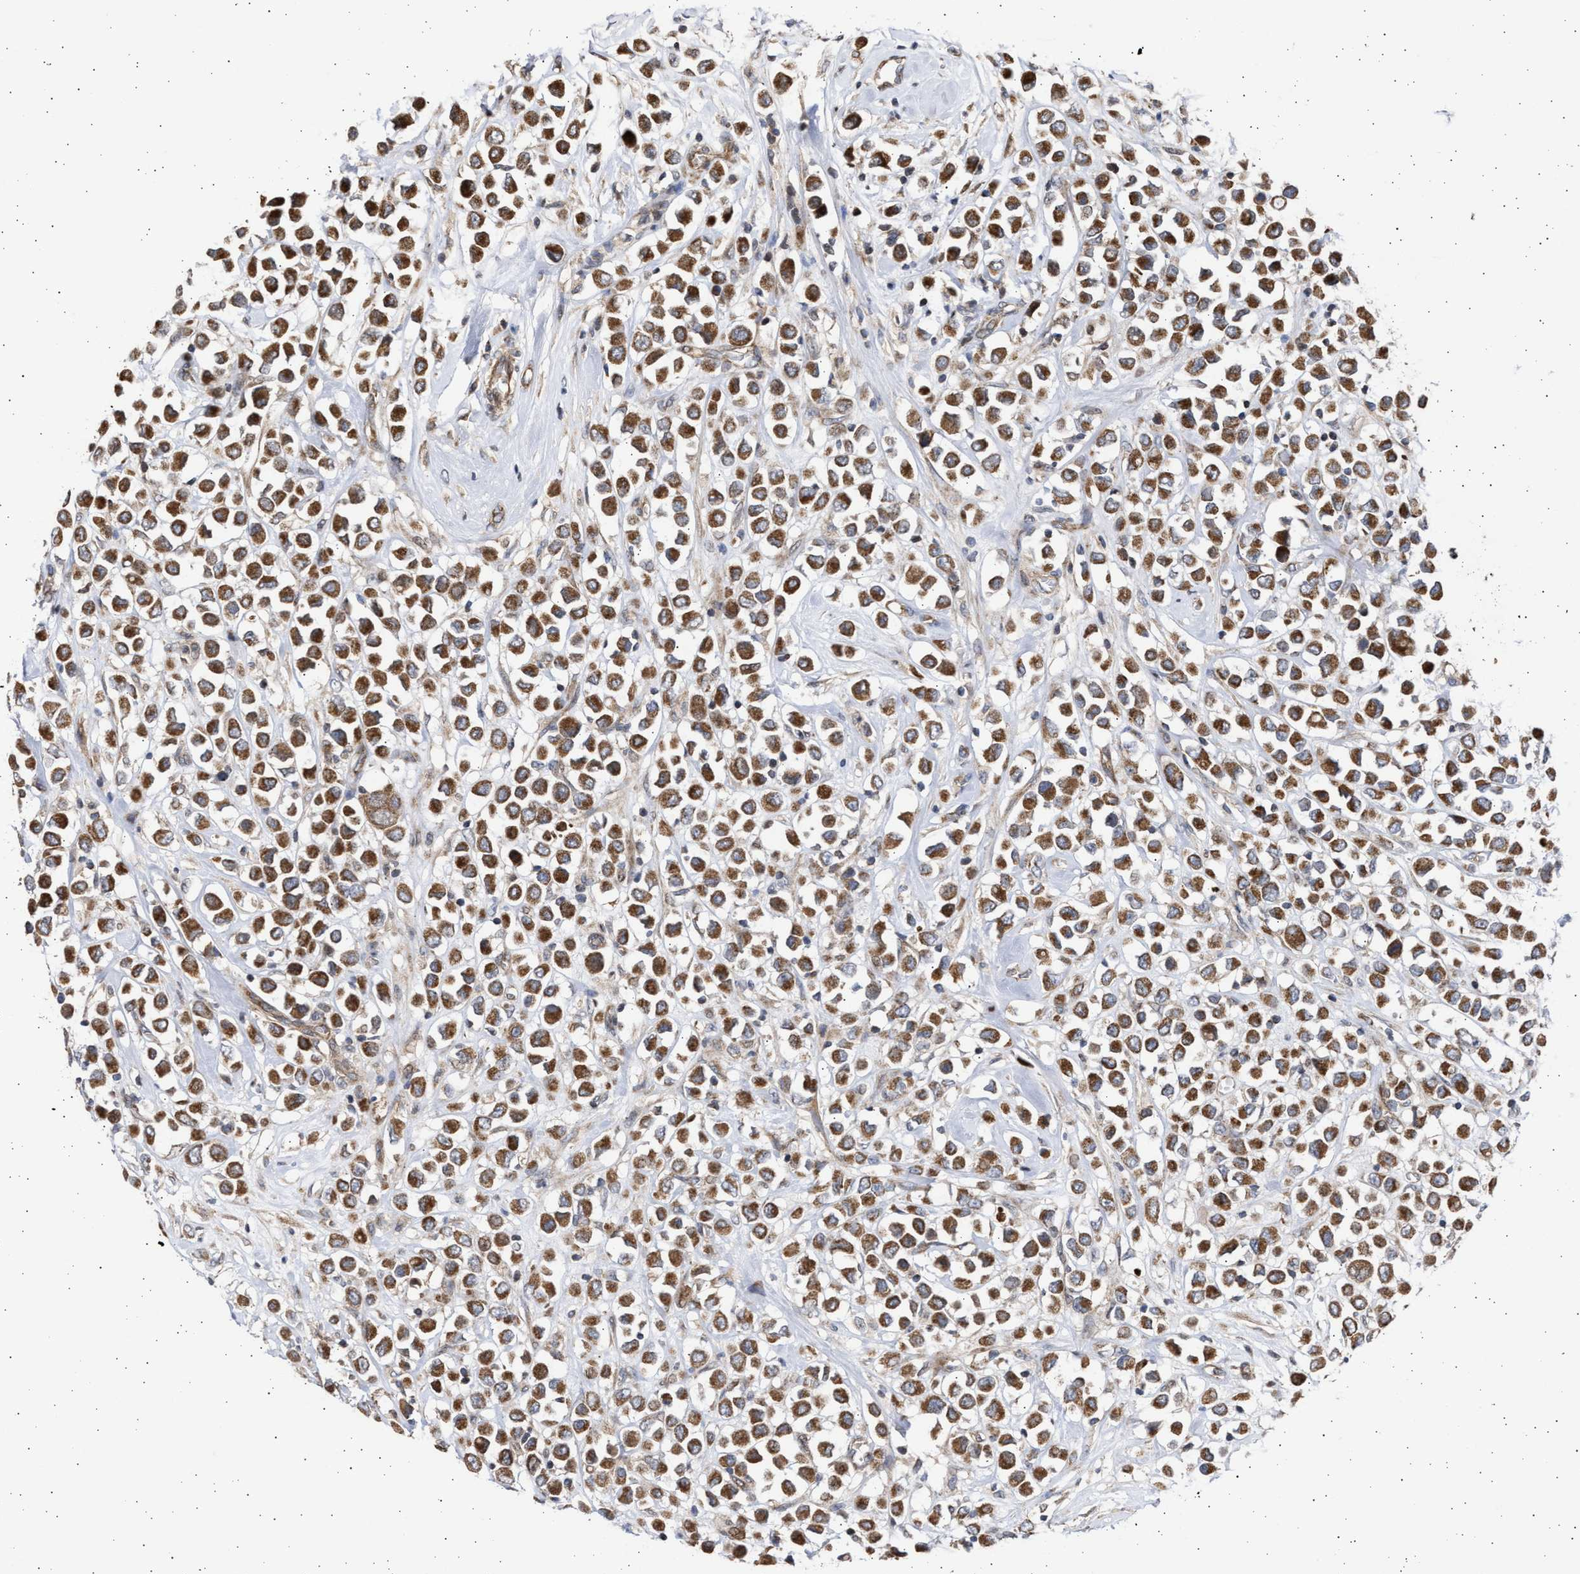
{"staining": {"intensity": "strong", "quantity": ">75%", "location": "cytoplasmic/membranous"}, "tissue": "breast cancer", "cell_type": "Tumor cells", "image_type": "cancer", "snomed": [{"axis": "morphology", "description": "Duct carcinoma"}, {"axis": "topography", "description": "Breast"}], "caption": "Protein analysis of breast cancer (invasive ductal carcinoma) tissue demonstrates strong cytoplasmic/membranous positivity in about >75% of tumor cells.", "gene": "TTC19", "patient": {"sex": "female", "age": 61}}